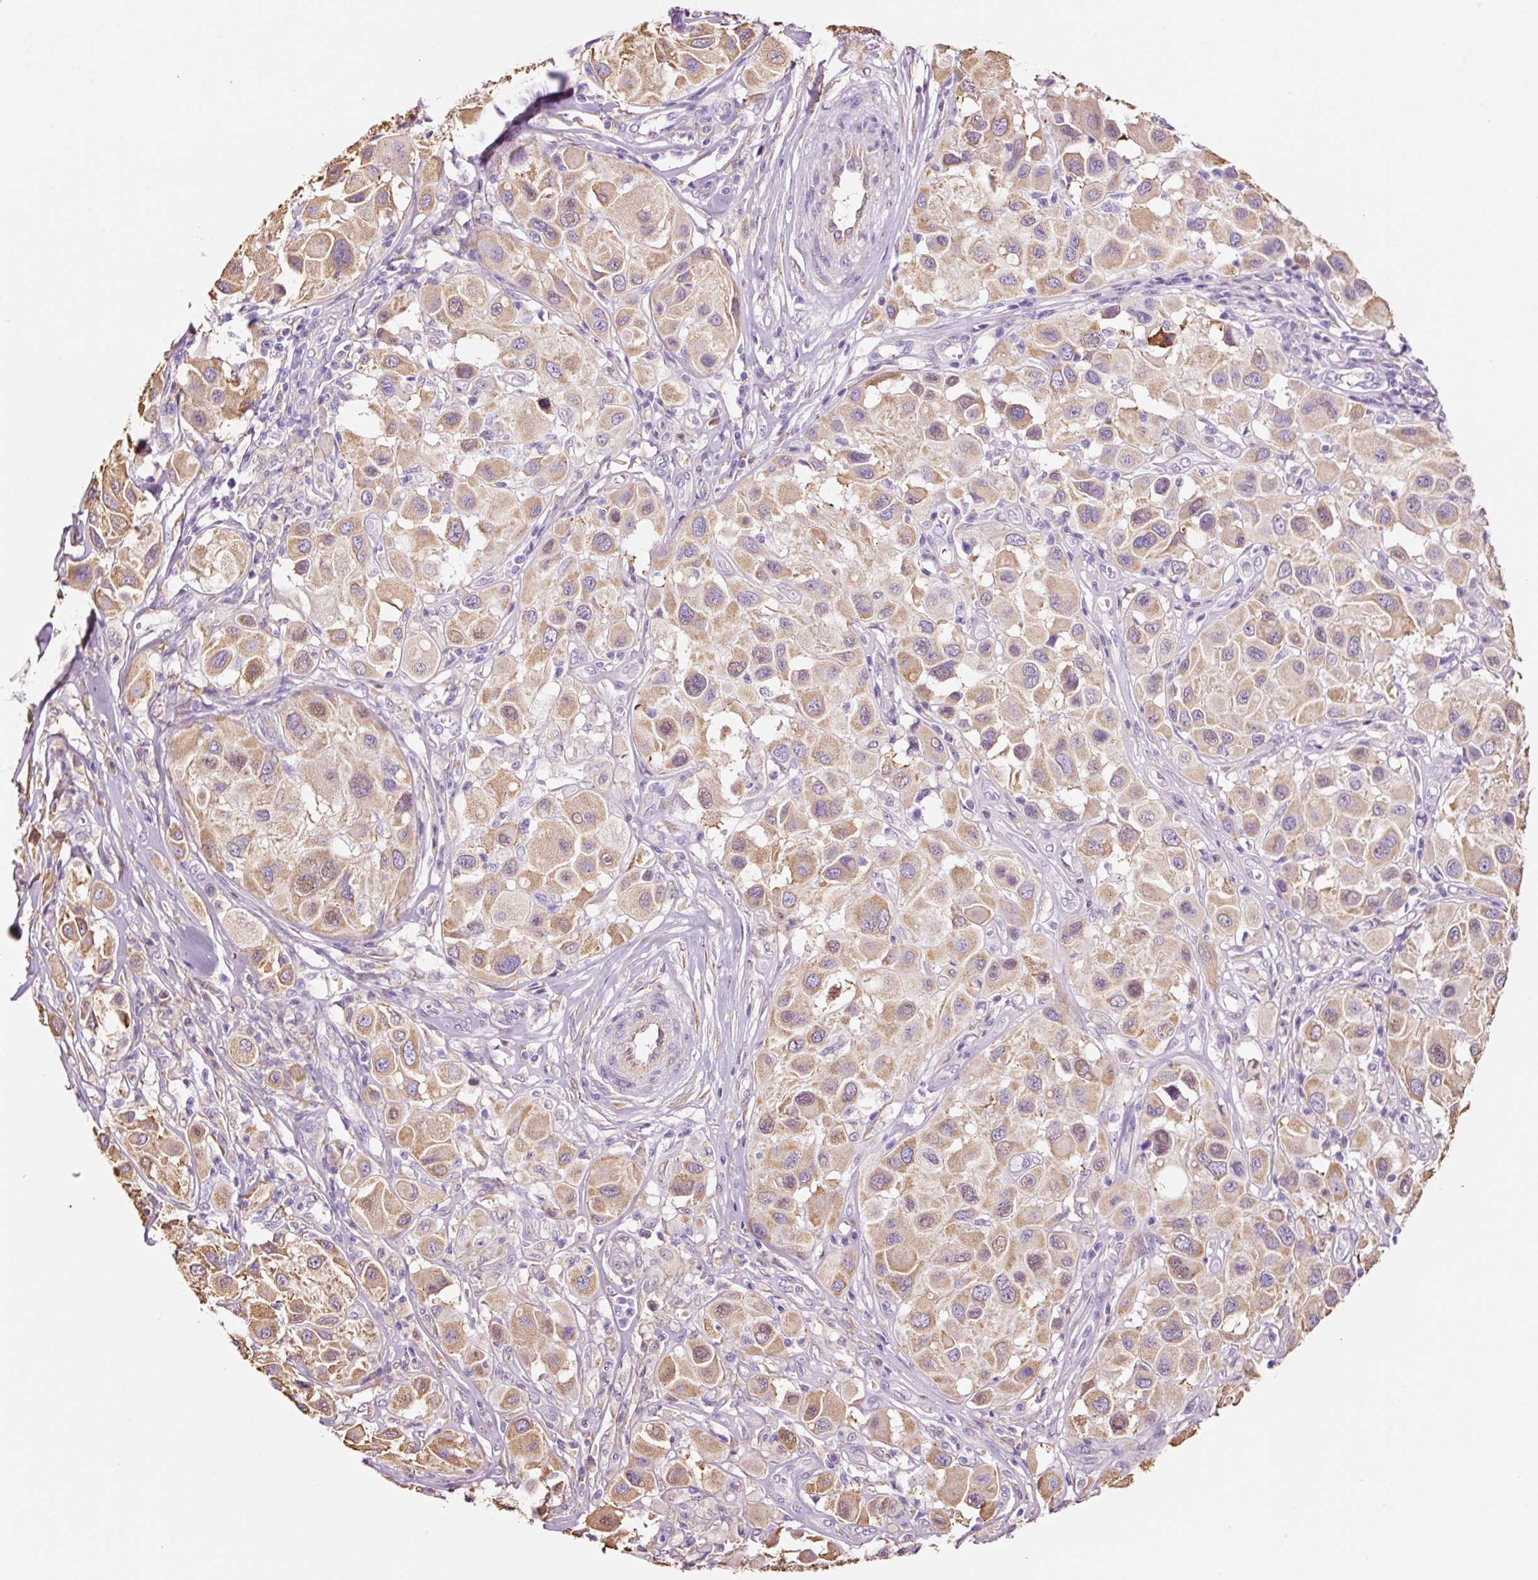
{"staining": {"intensity": "moderate", "quantity": ">75%", "location": "cytoplasmic/membranous"}, "tissue": "melanoma", "cell_type": "Tumor cells", "image_type": "cancer", "snomed": [{"axis": "morphology", "description": "Malignant melanoma, Metastatic site"}, {"axis": "topography", "description": "Skin"}], "caption": "The immunohistochemical stain labels moderate cytoplasmic/membranous expression in tumor cells of malignant melanoma (metastatic site) tissue. Immunohistochemistry stains the protein of interest in brown and the nuclei are stained blue.", "gene": "GCG", "patient": {"sex": "male", "age": 41}}